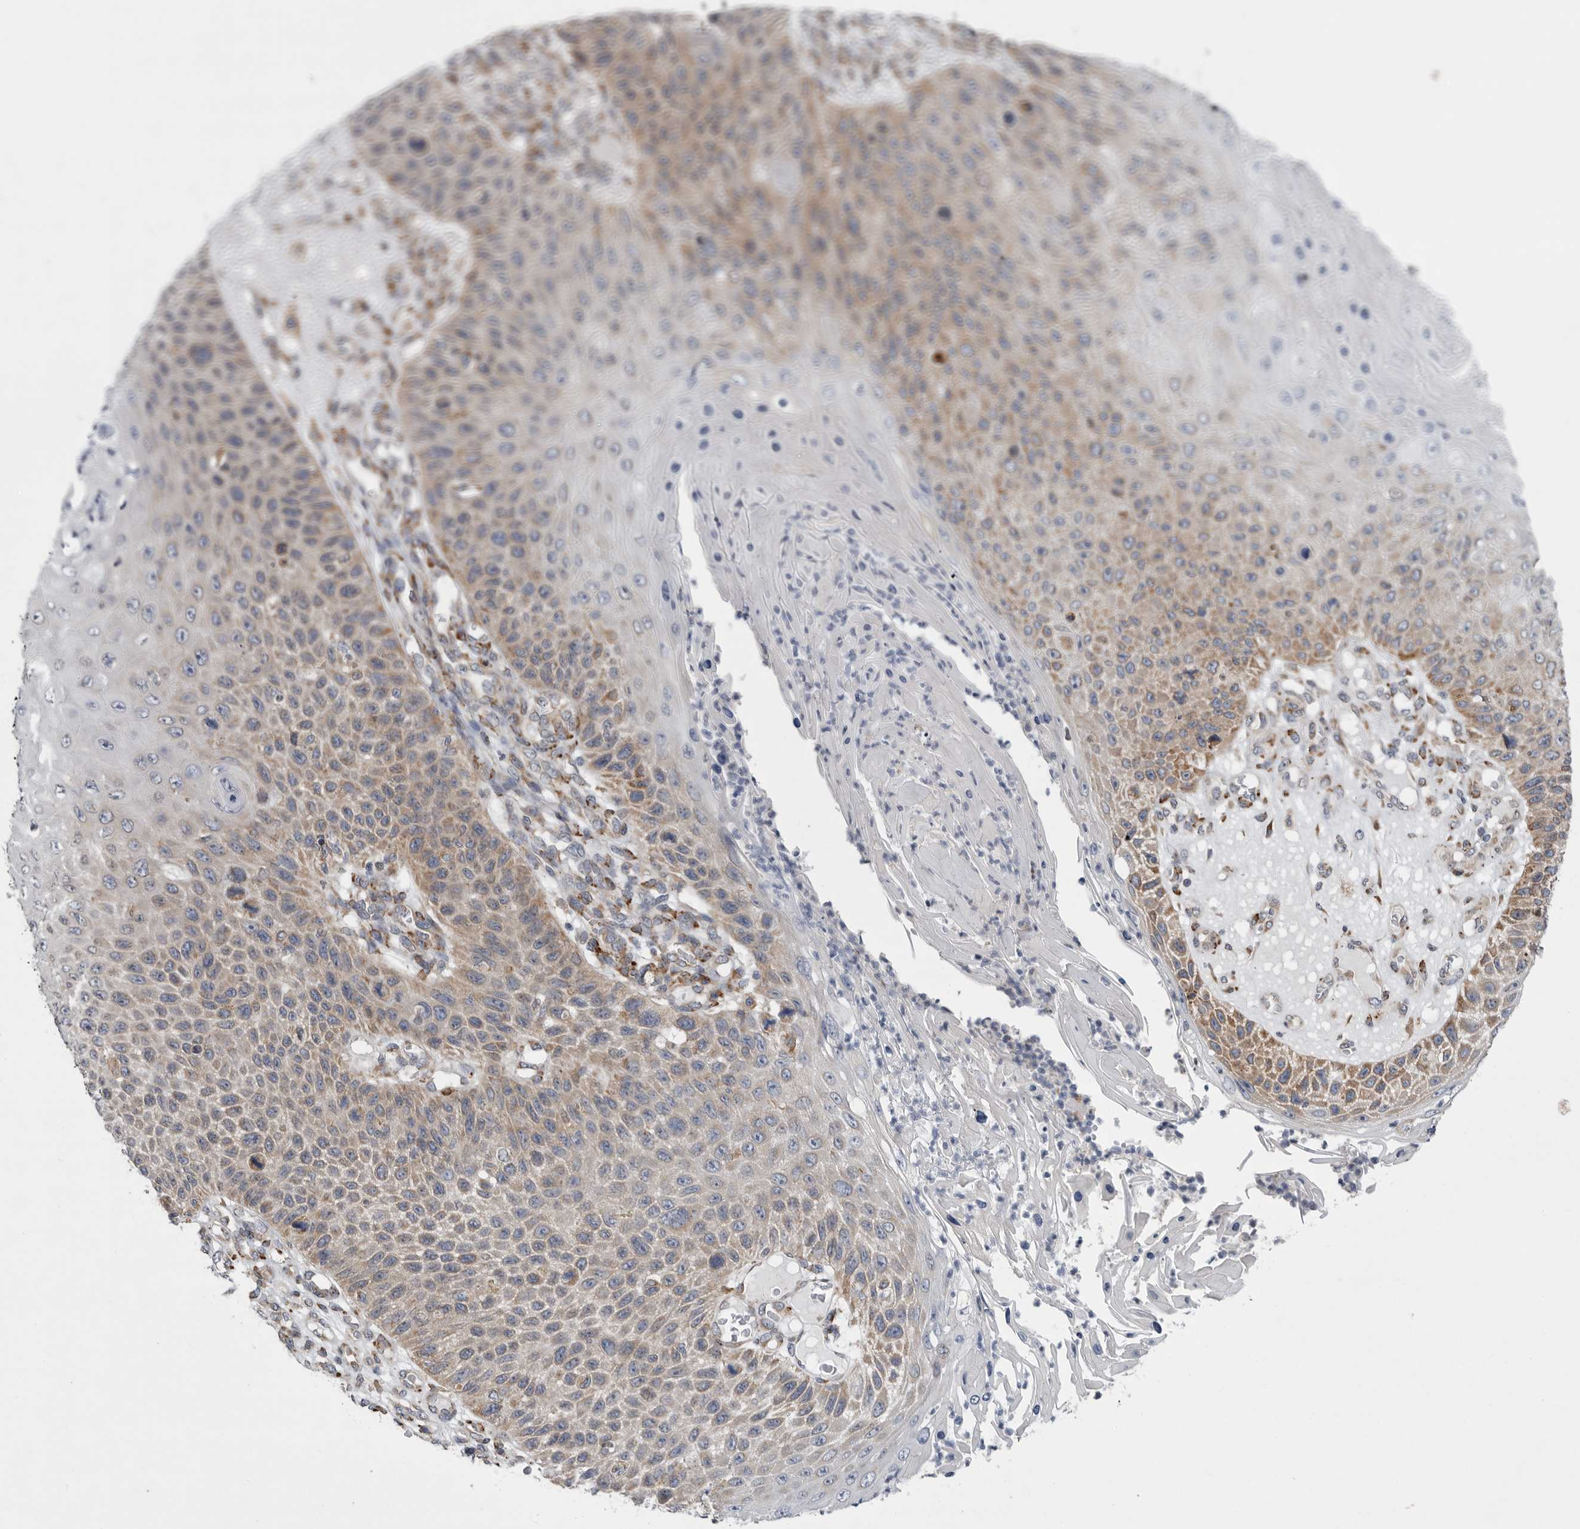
{"staining": {"intensity": "moderate", "quantity": ">75%", "location": "cytoplasmic/membranous"}, "tissue": "skin cancer", "cell_type": "Tumor cells", "image_type": "cancer", "snomed": [{"axis": "morphology", "description": "Squamous cell carcinoma, NOS"}, {"axis": "topography", "description": "Skin"}], "caption": "IHC (DAB (3,3'-diaminobenzidine)) staining of human skin squamous cell carcinoma demonstrates moderate cytoplasmic/membranous protein positivity in about >75% of tumor cells.", "gene": "GANAB", "patient": {"sex": "female", "age": 88}}